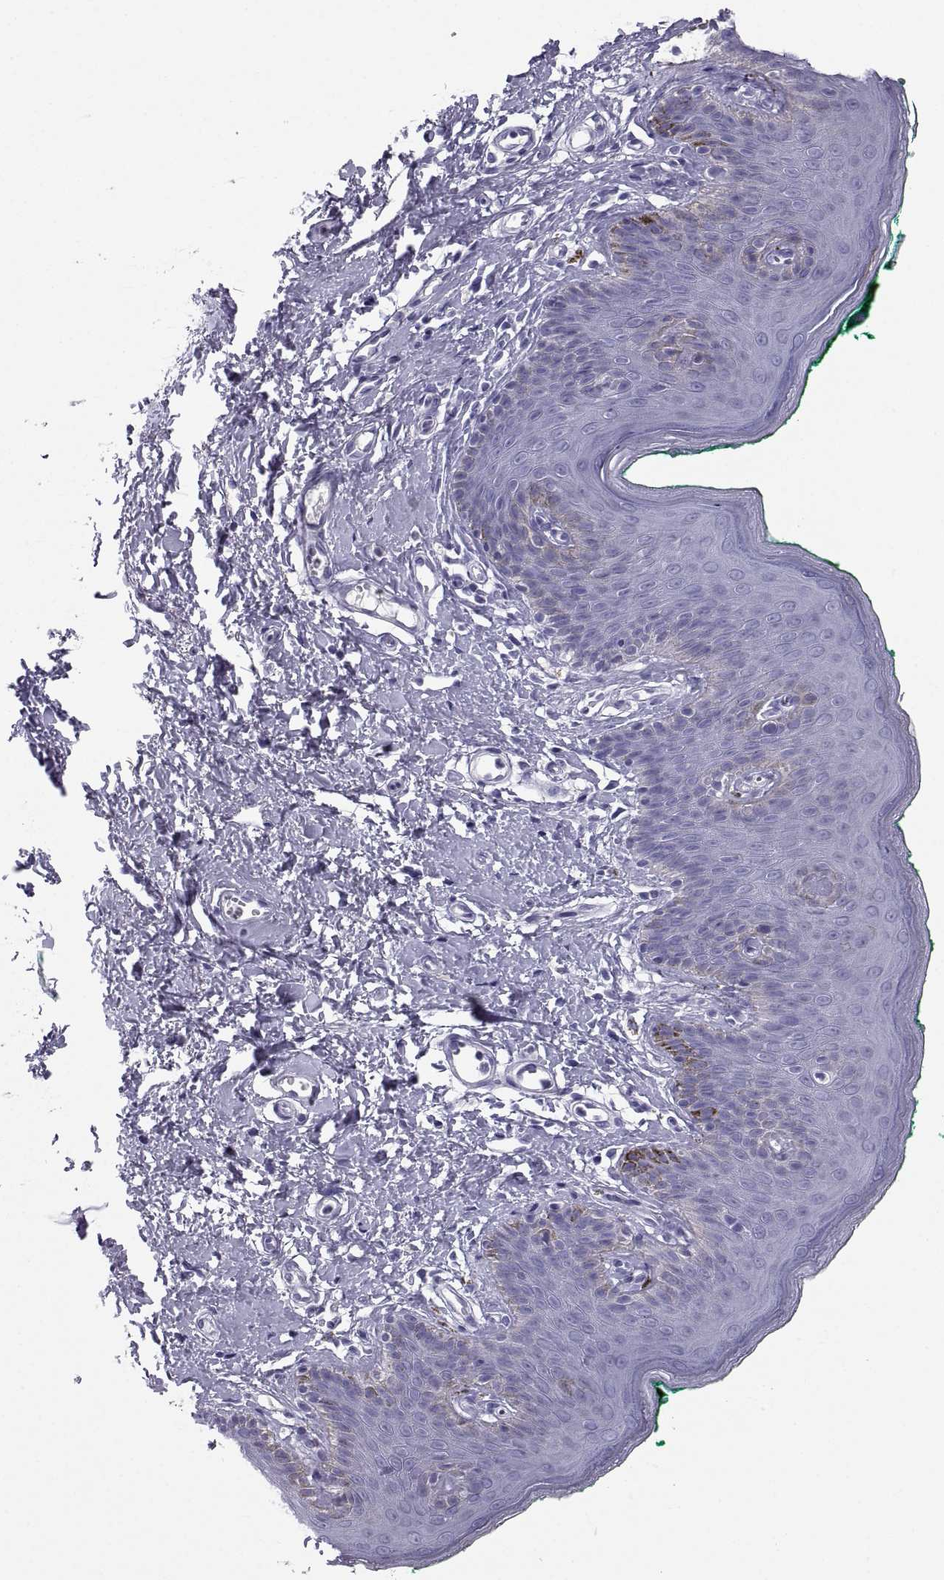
{"staining": {"intensity": "negative", "quantity": "none", "location": "none"}, "tissue": "skin", "cell_type": "Epidermal cells", "image_type": "normal", "snomed": [{"axis": "morphology", "description": "Normal tissue, NOS"}, {"axis": "topography", "description": "Vulva"}], "caption": "Immunohistochemistry (IHC) micrograph of benign skin stained for a protein (brown), which exhibits no expression in epidermal cells.", "gene": "PCSK1N", "patient": {"sex": "female", "age": 66}}